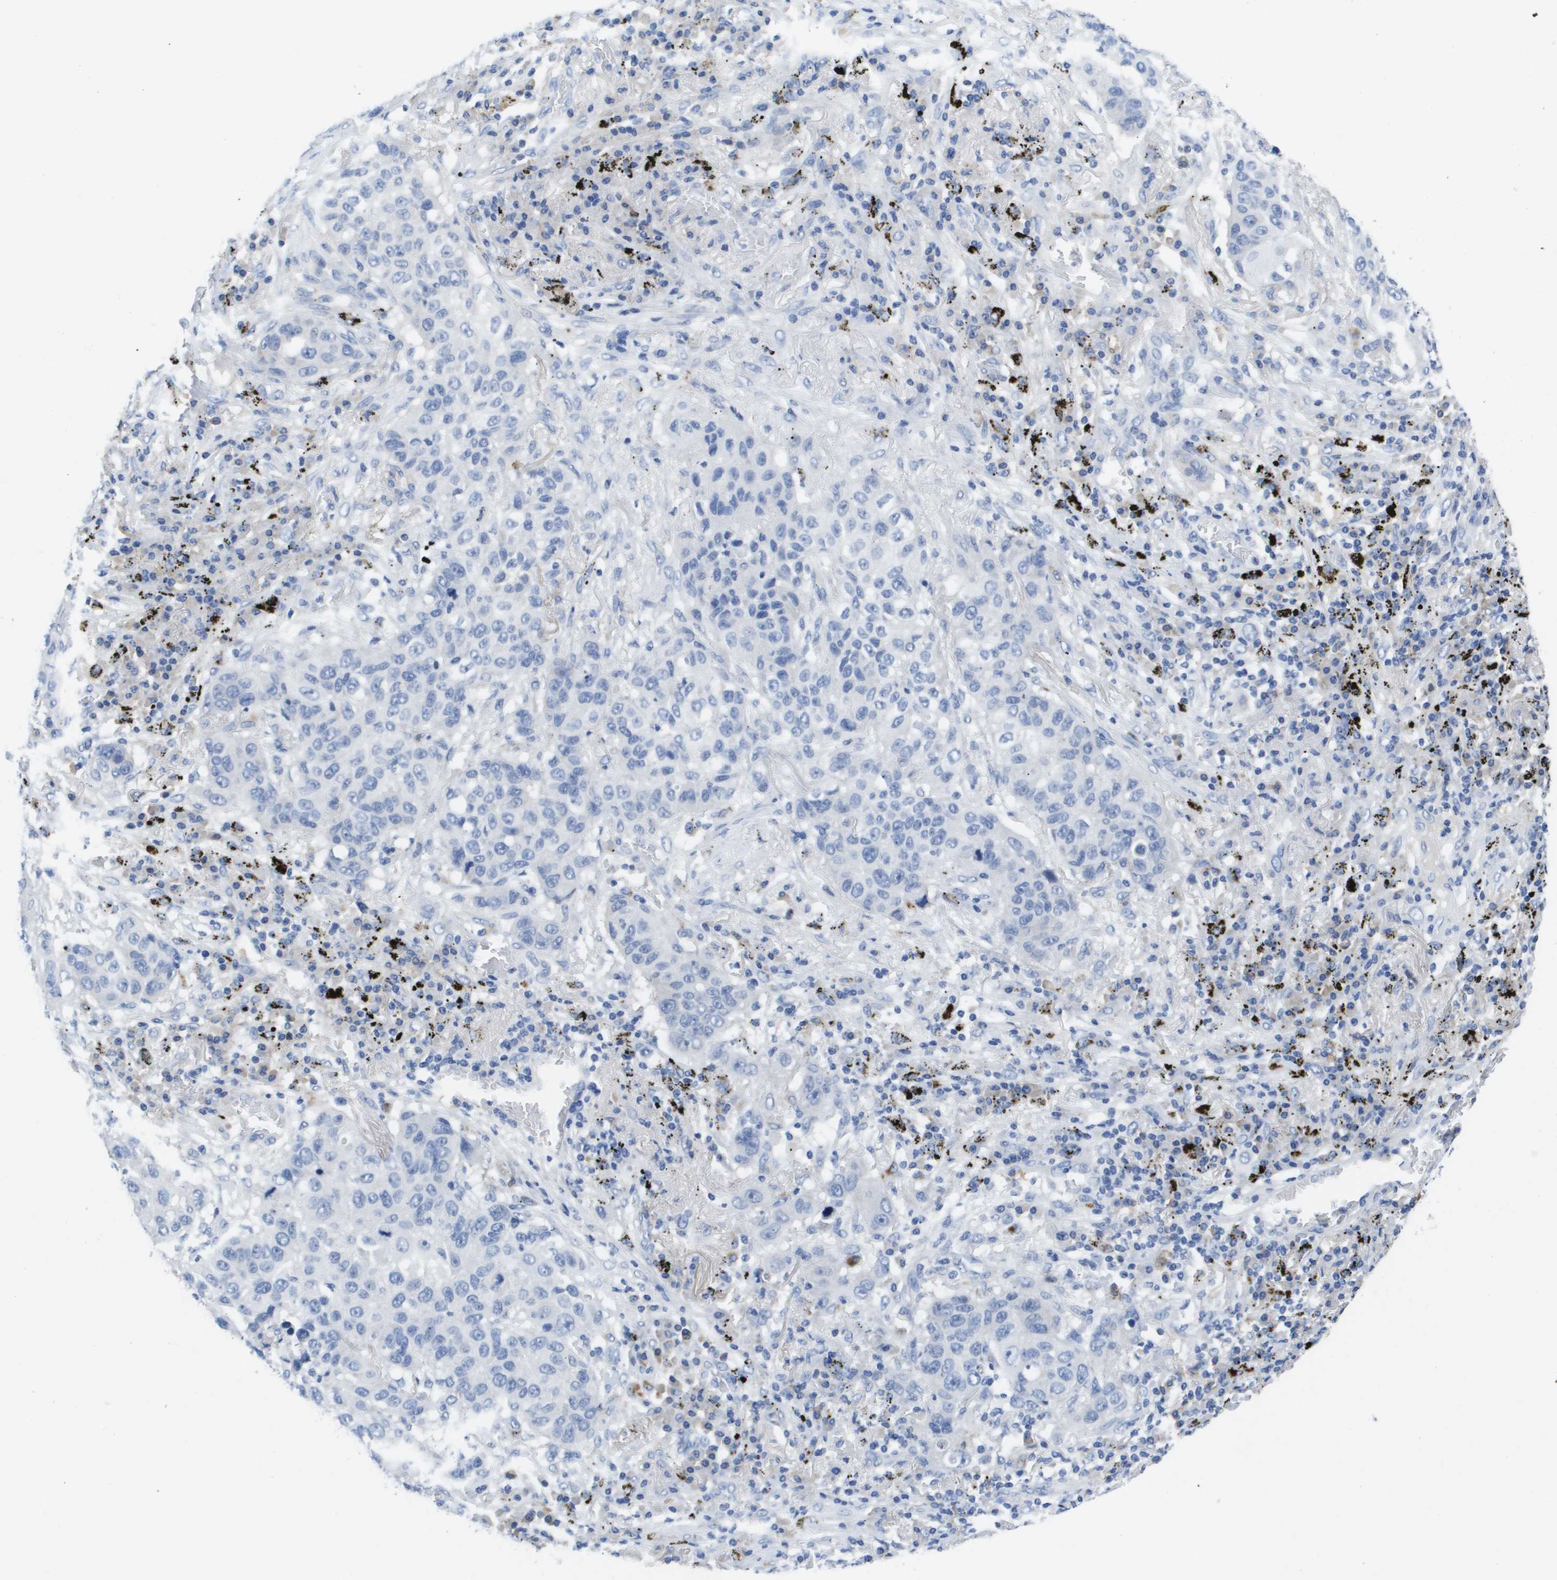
{"staining": {"intensity": "negative", "quantity": "none", "location": "none"}, "tissue": "lung cancer", "cell_type": "Tumor cells", "image_type": "cancer", "snomed": [{"axis": "morphology", "description": "Squamous cell carcinoma, NOS"}, {"axis": "topography", "description": "Lung"}], "caption": "Lung cancer (squamous cell carcinoma) was stained to show a protein in brown. There is no significant expression in tumor cells.", "gene": "MS4A1", "patient": {"sex": "male", "age": 57}}